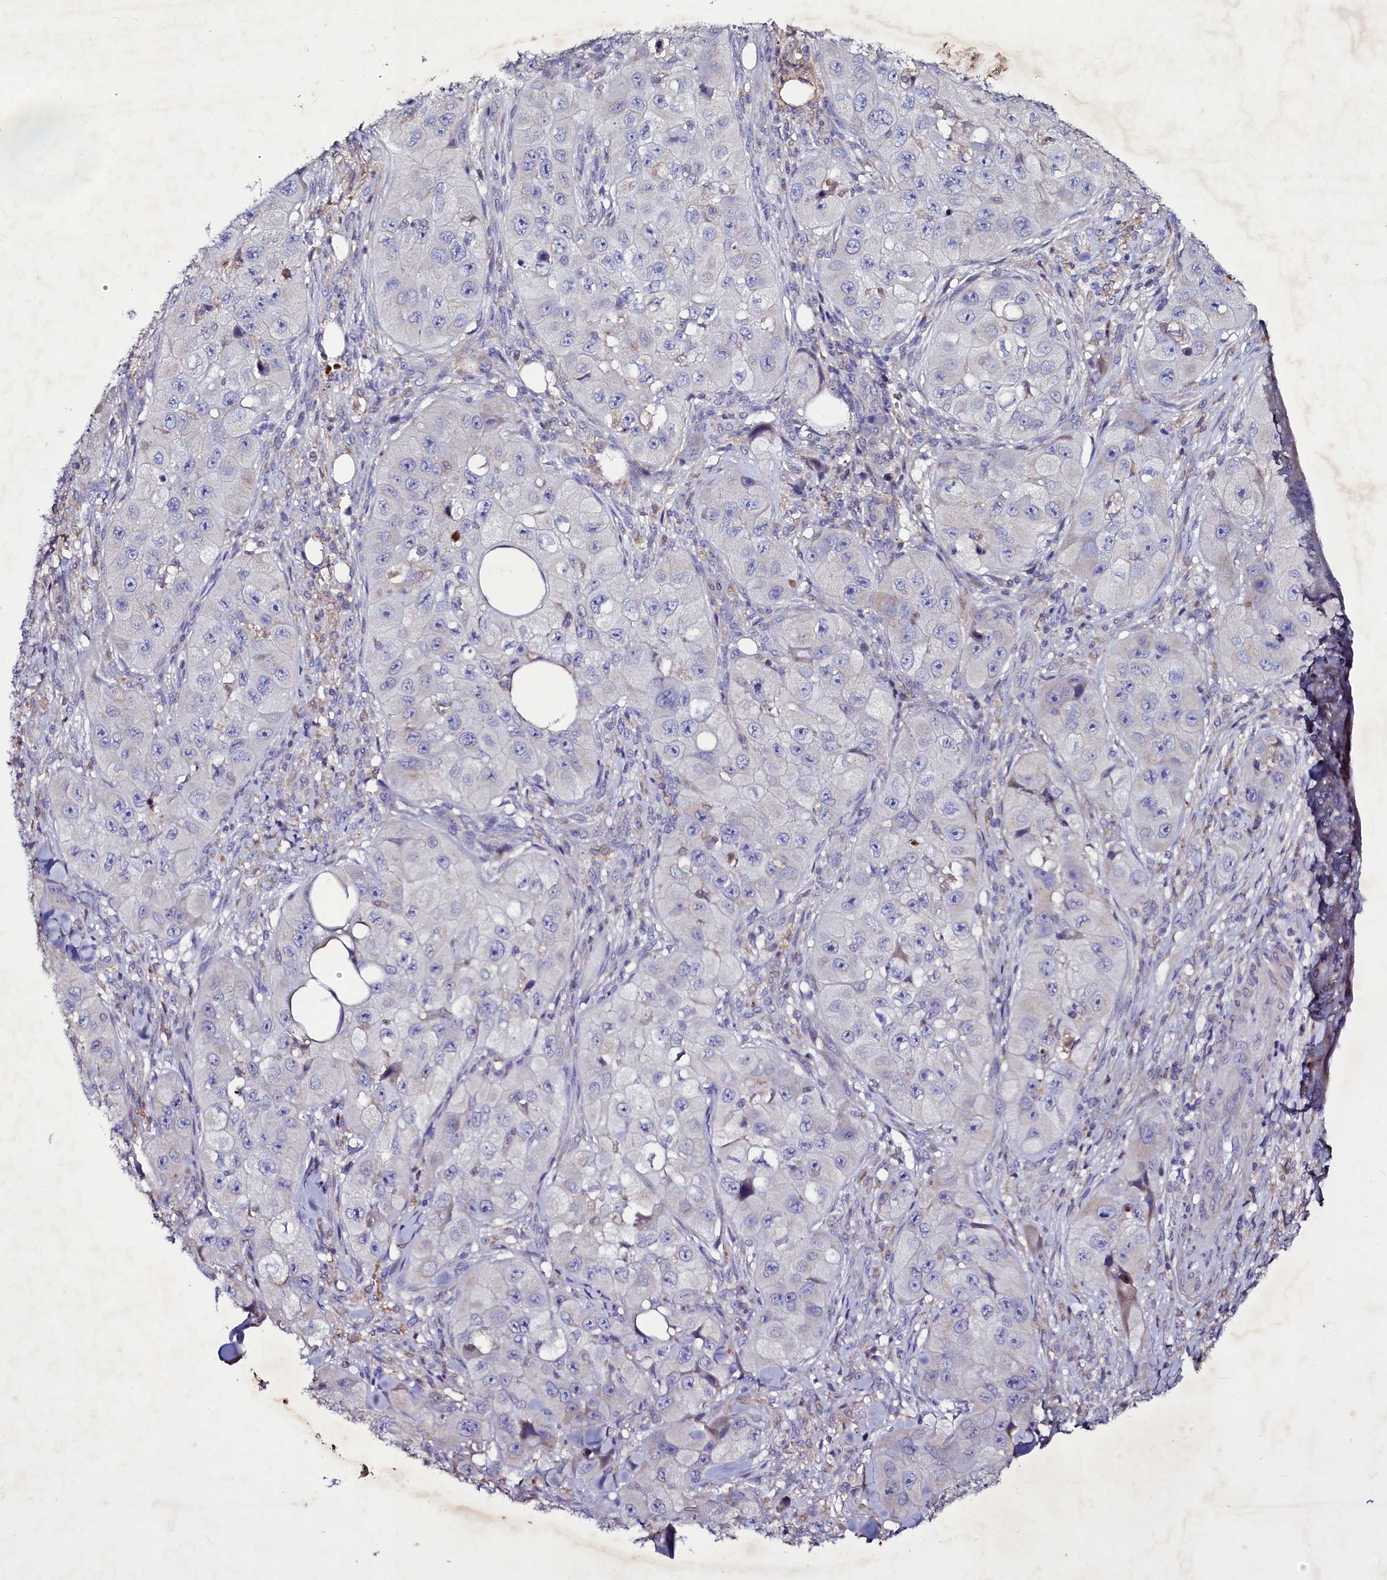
{"staining": {"intensity": "negative", "quantity": "none", "location": "none"}, "tissue": "skin cancer", "cell_type": "Tumor cells", "image_type": "cancer", "snomed": [{"axis": "morphology", "description": "Squamous cell carcinoma, NOS"}, {"axis": "topography", "description": "Skin"}, {"axis": "topography", "description": "Subcutis"}], "caption": "This is an IHC histopathology image of human squamous cell carcinoma (skin). There is no expression in tumor cells.", "gene": "SELENOT", "patient": {"sex": "male", "age": 73}}